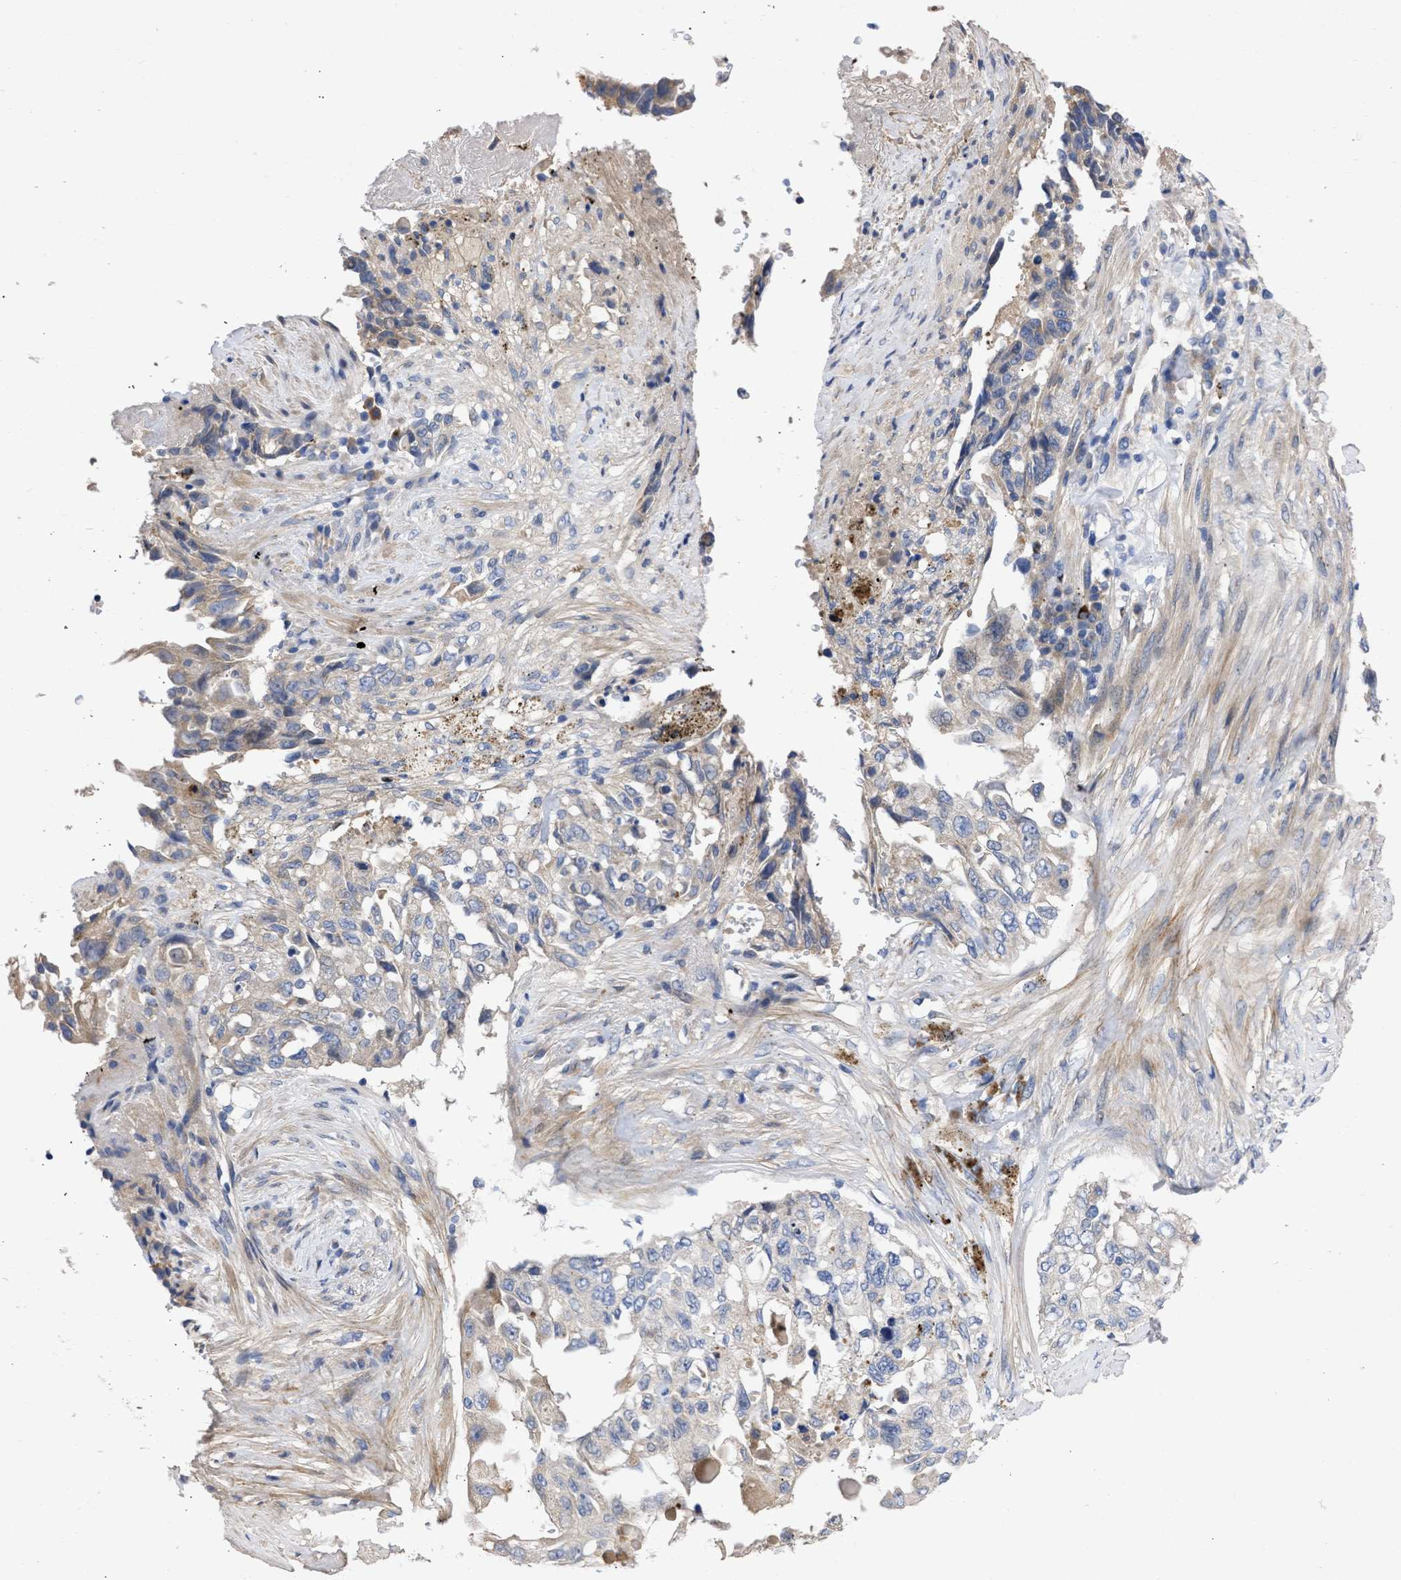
{"staining": {"intensity": "weak", "quantity": "<25%", "location": "cytoplasmic/membranous"}, "tissue": "lung cancer", "cell_type": "Tumor cells", "image_type": "cancer", "snomed": [{"axis": "morphology", "description": "Adenocarcinoma, NOS"}, {"axis": "topography", "description": "Lung"}], "caption": "DAB immunohistochemical staining of human lung adenocarcinoma shows no significant positivity in tumor cells.", "gene": "ARHGEF4", "patient": {"sex": "female", "age": 51}}